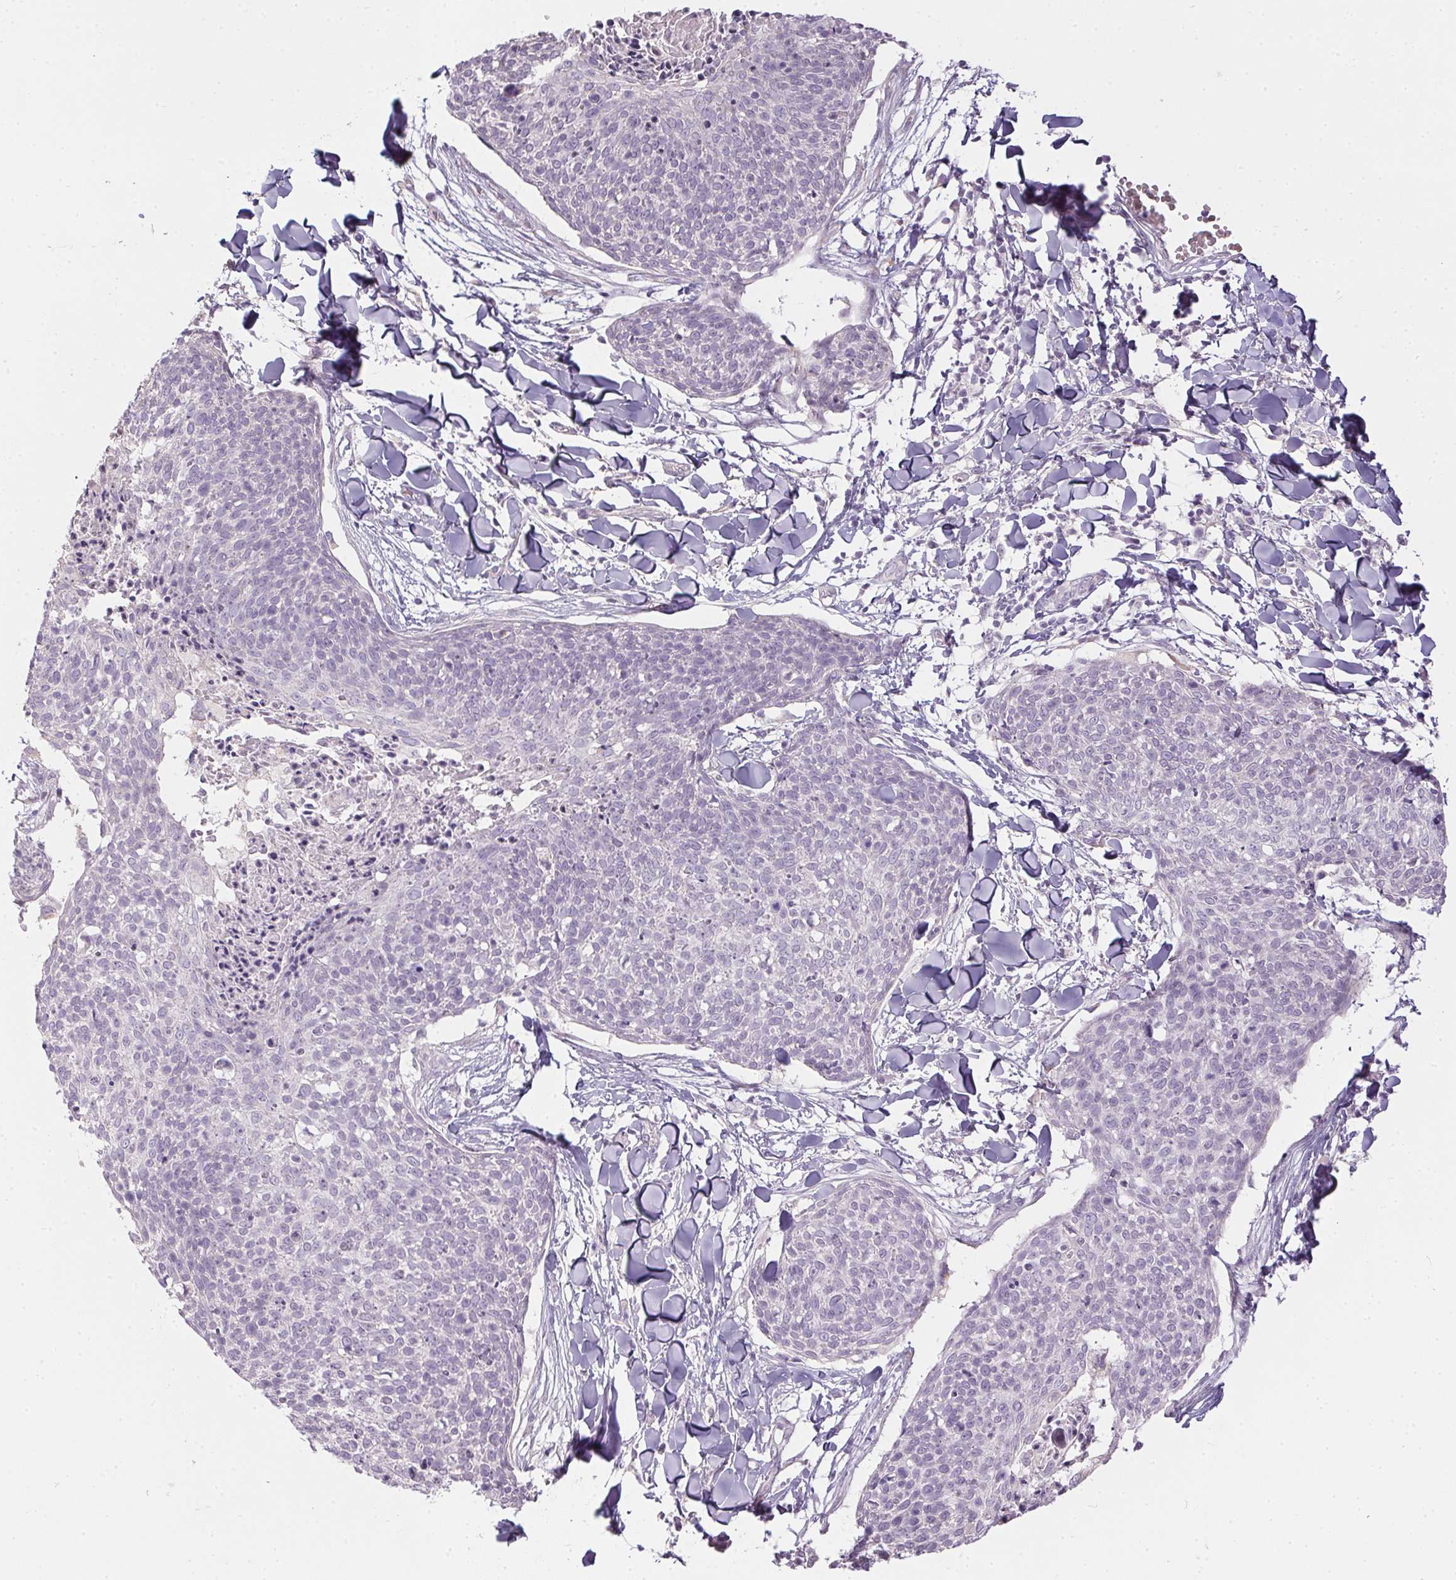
{"staining": {"intensity": "negative", "quantity": "none", "location": "none"}, "tissue": "skin cancer", "cell_type": "Tumor cells", "image_type": "cancer", "snomed": [{"axis": "morphology", "description": "Squamous cell carcinoma, NOS"}, {"axis": "topography", "description": "Skin"}, {"axis": "topography", "description": "Vulva"}], "caption": "Immunohistochemical staining of skin squamous cell carcinoma demonstrates no significant expression in tumor cells.", "gene": "CTCFL", "patient": {"sex": "female", "age": 75}}